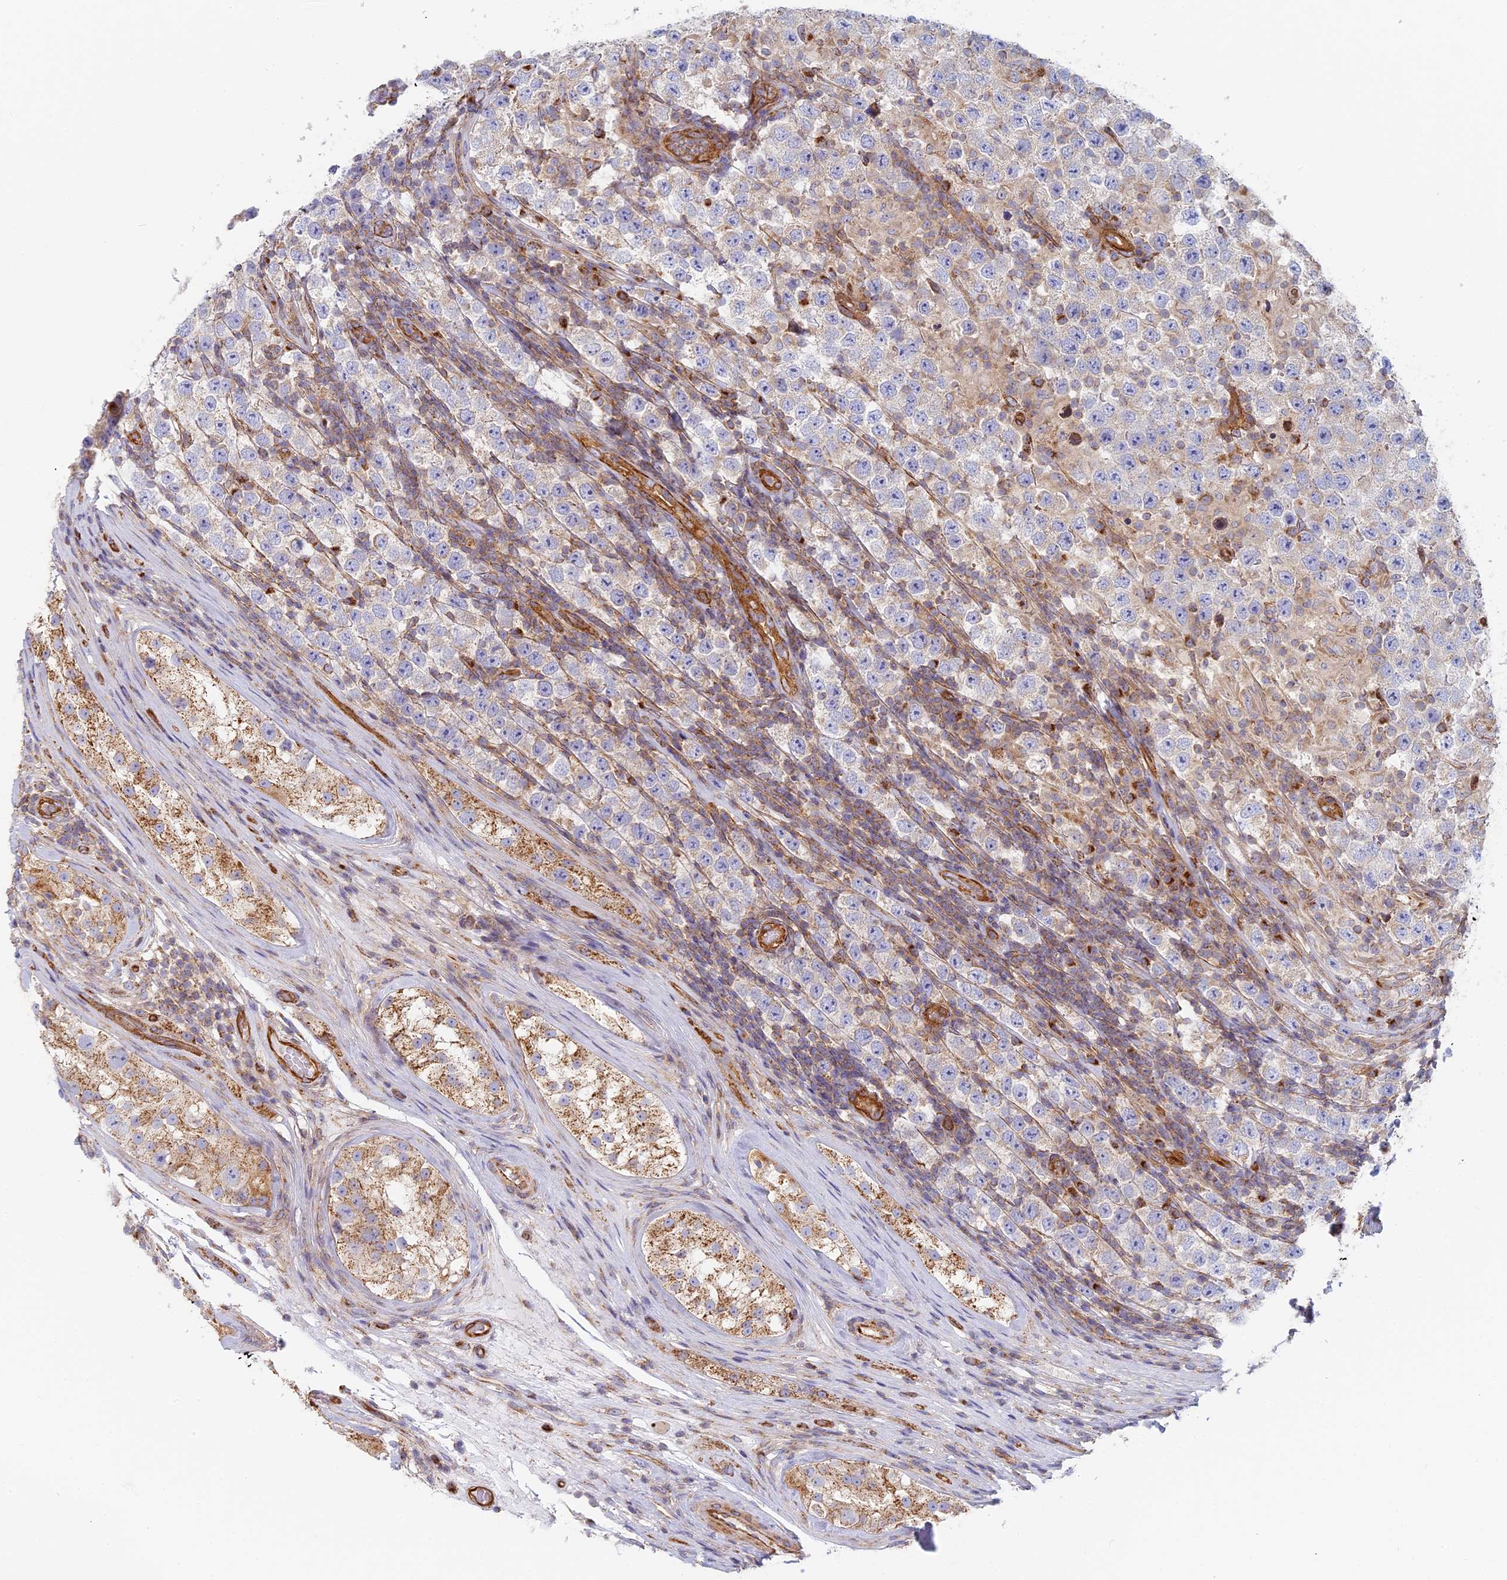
{"staining": {"intensity": "negative", "quantity": "none", "location": "none"}, "tissue": "testis cancer", "cell_type": "Tumor cells", "image_type": "cancer", "snomed": [{"axis": "morphology", "description": "Normal tissue, NOS"}, {"axis": "morphology", "description": "Urothelial carcinoma, High grade"}, {"axis": "morphology", "description": "Seminoma, NOS"}, {"axis": "morphology", "description": "Carcinoma, Embryonal, NOS"}, {"axis": "topography", "description": "Urinary bladder"}, {"axis": "topography", "description": "Testis"}], "caption": "DAB (3,3'-diaminobenzidine) immunohistochemical staining of embryonal carcinoma (testis) reveals no significant staining in tumor cells.", "gene": "DDA1", "patient": {"sex": "male", "age": 41}}